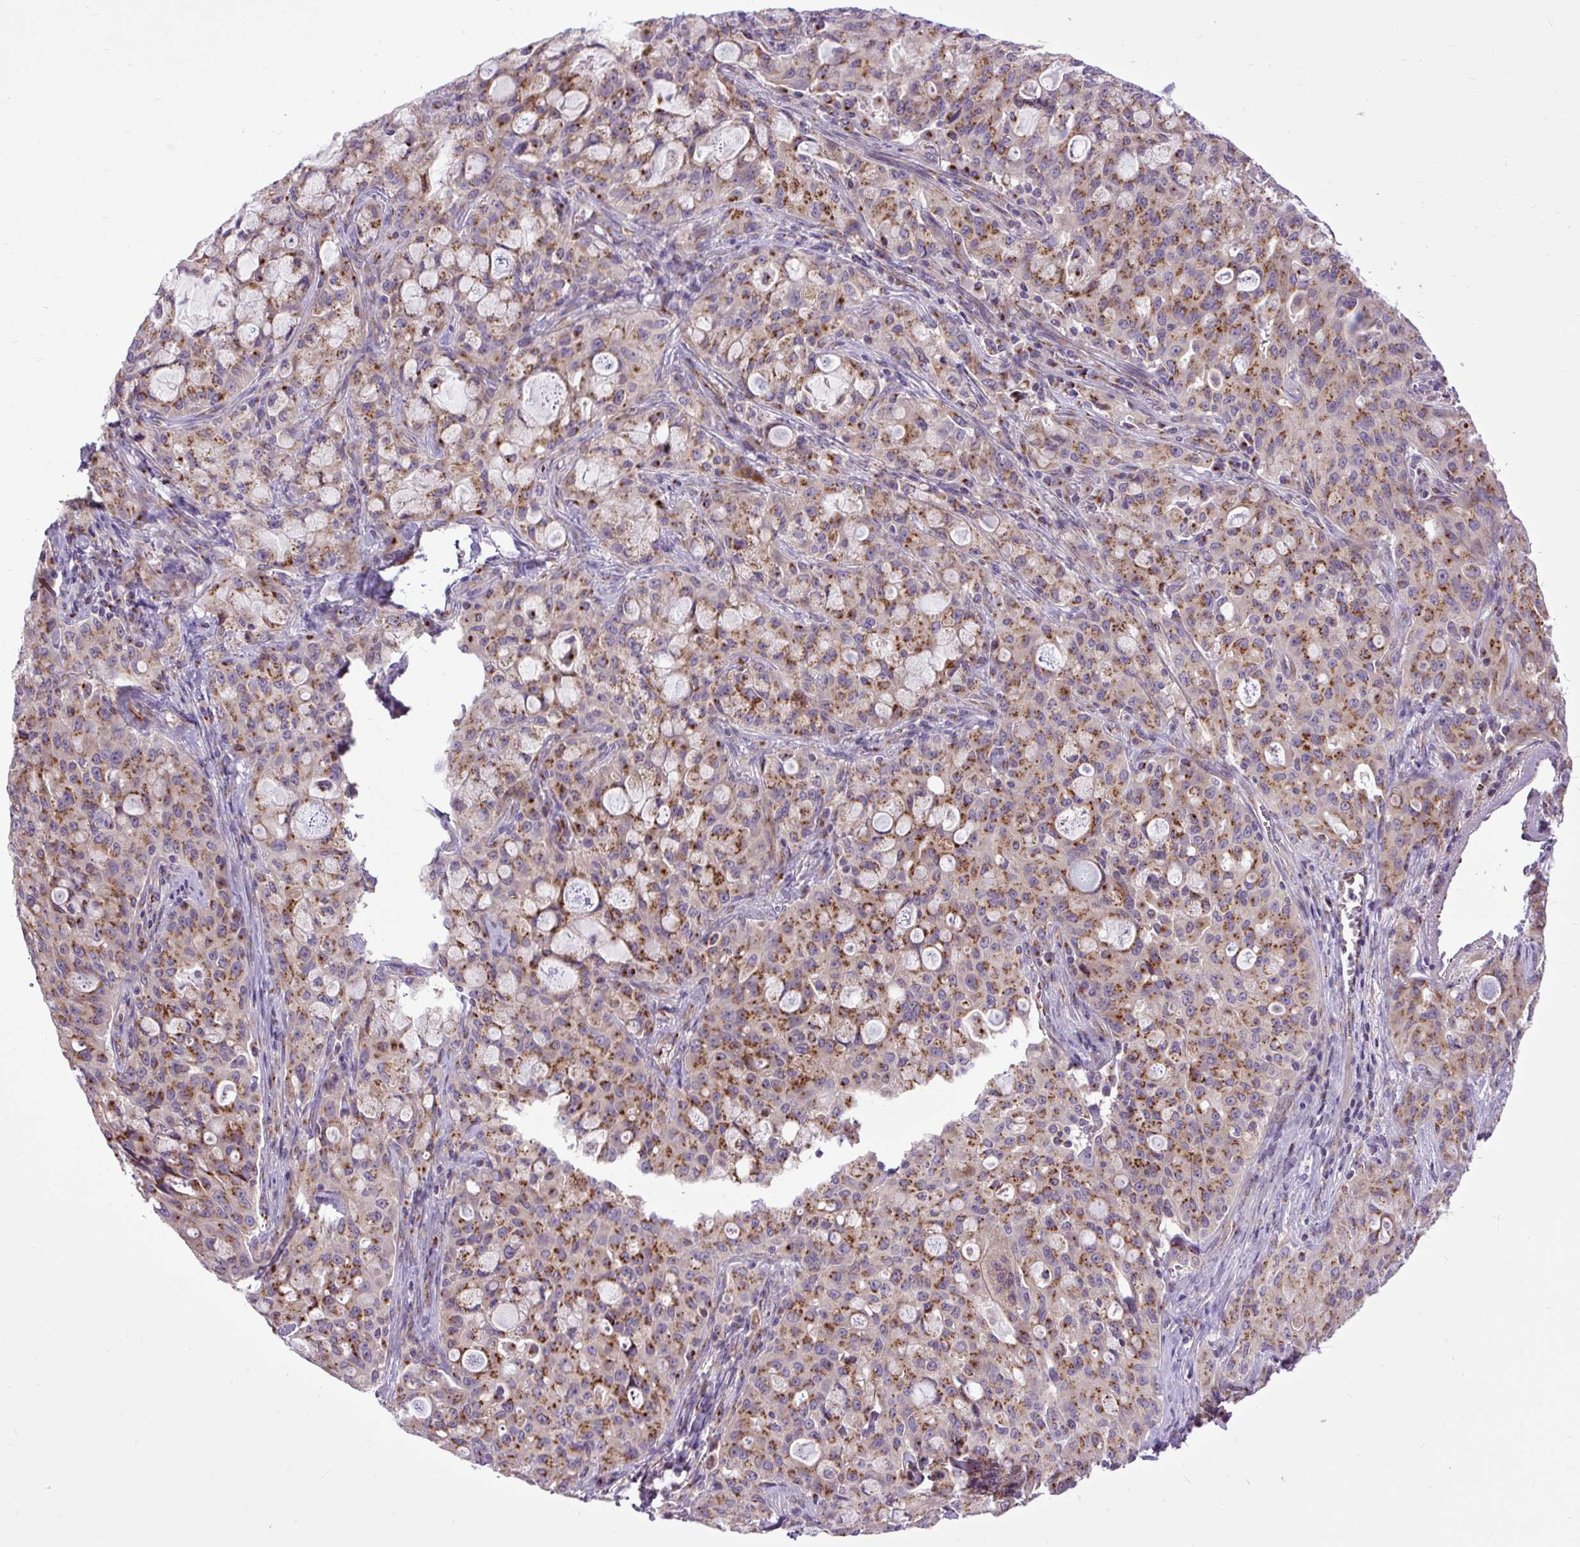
{"staining": {"intensity": "moderate", "quantity": ">75%", "location": "cytoplasmic/membranous"}, "tissue": "lung cancer", "cell_type": "Tumor cells", "image_type": "cancer", "snomed": [{"axis": "morphology", "description": "Adenocarcinoma, NOS"}, {"axis": "topography", "description": "Lung"}], "caption": "Lung cancer tissue shows moderate cytoplasmic/membranous expression in about >75% of tumor cells (IHC, brightfield microscopy, high magnification).", "gene": "MSMP", "patient": {"sex": "female", "age": 44}}